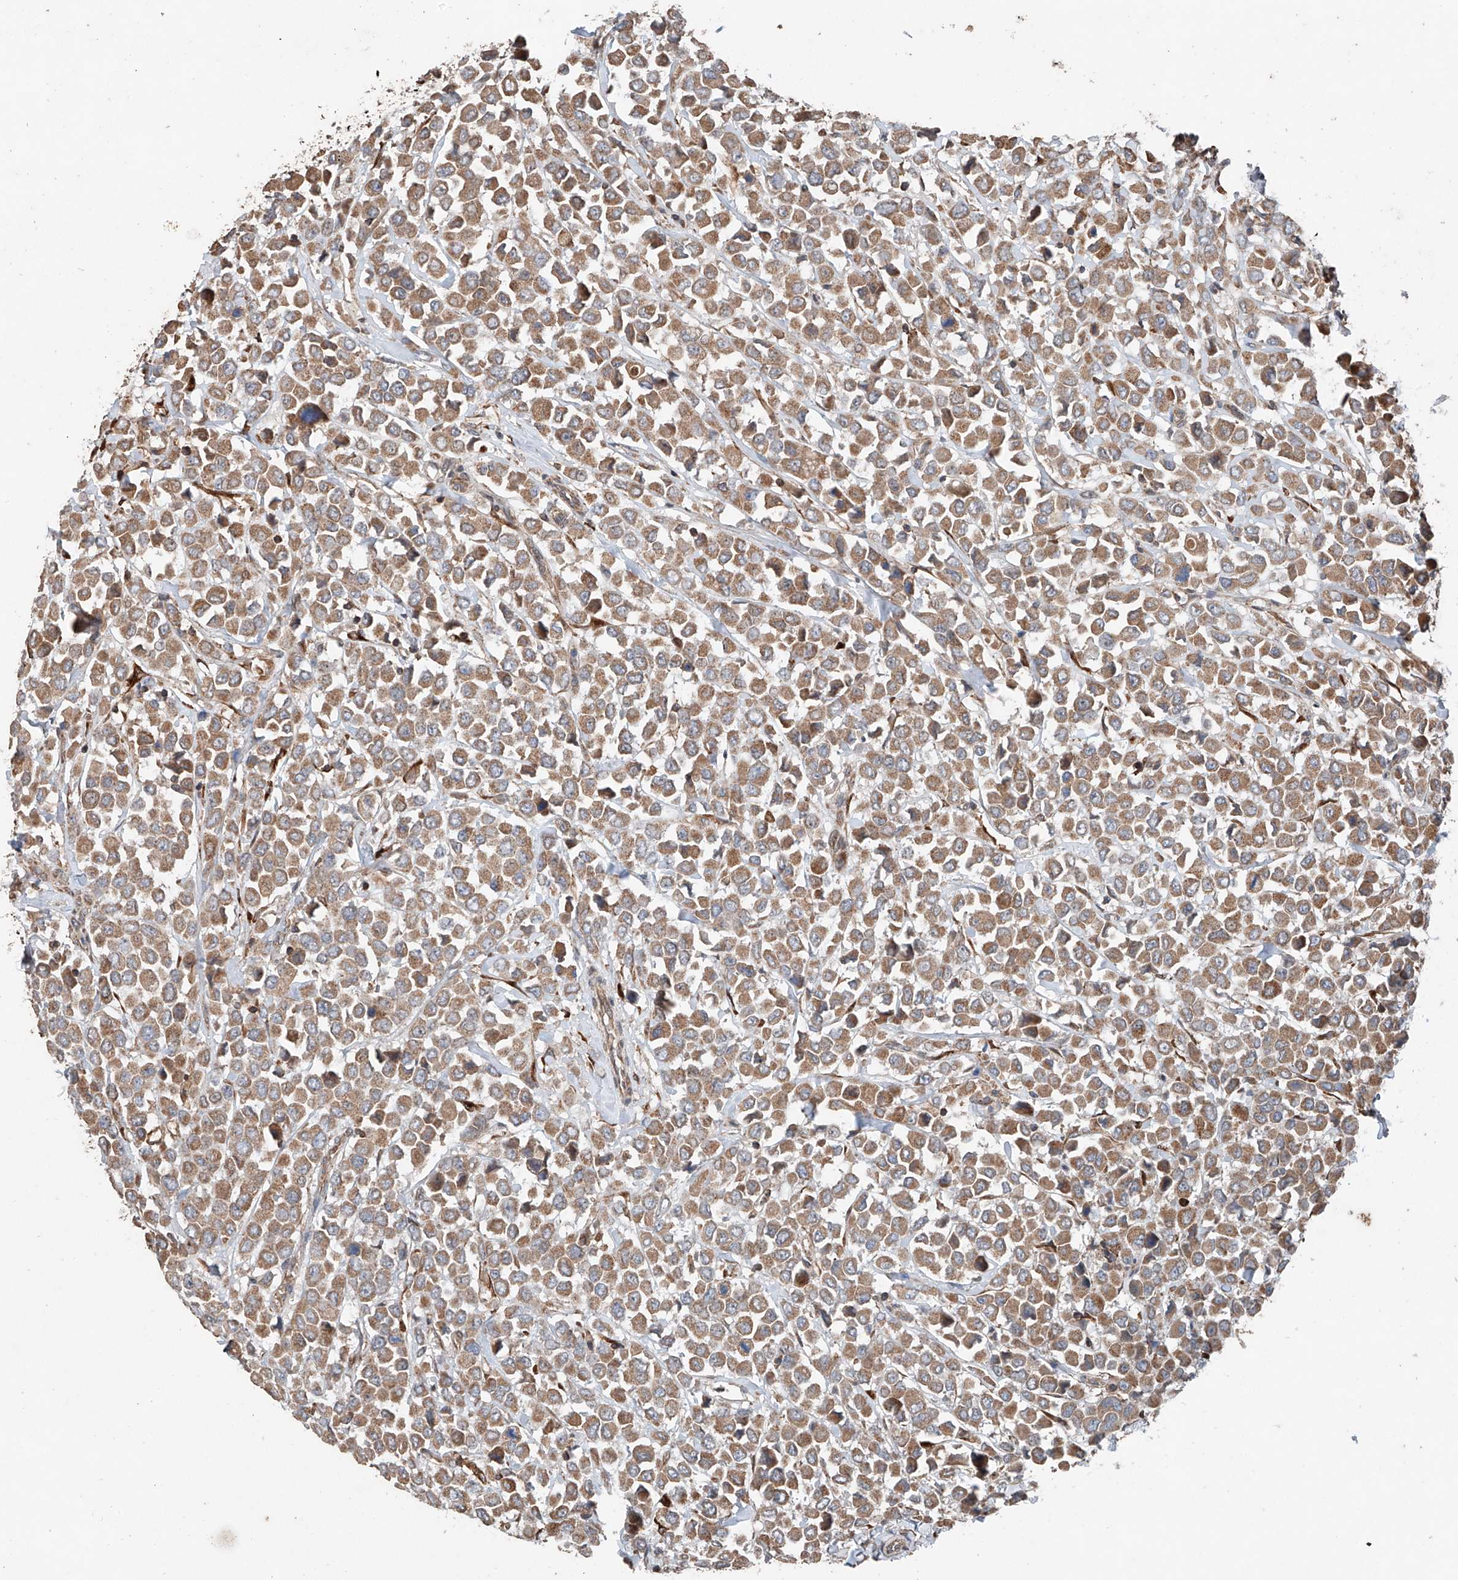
{"staining": {"intensity": "moderate", "quantity": ">75%", "location": "cytoplasmic/membranous"}, "tissue": "breast cancer", "cell_type": "Tumor cells", "image_type": "cancer", "snomed": [{"axis": "morphology", "description": "Duct carcinoma"}, {"axis": "topography", "description": "Breast"}], "caption": "This micrograph demonstrates breast cancer (invasive ductal carcinoma) stained with immunohistochemistry to label a protein in brown. The cytoplasmic/membranous of tumor cells show moderate positivity for the protein. Nuclei are counter-stained blue.", "gene": "AP4B1", "patient": {"sex": "female", "age": 61}}